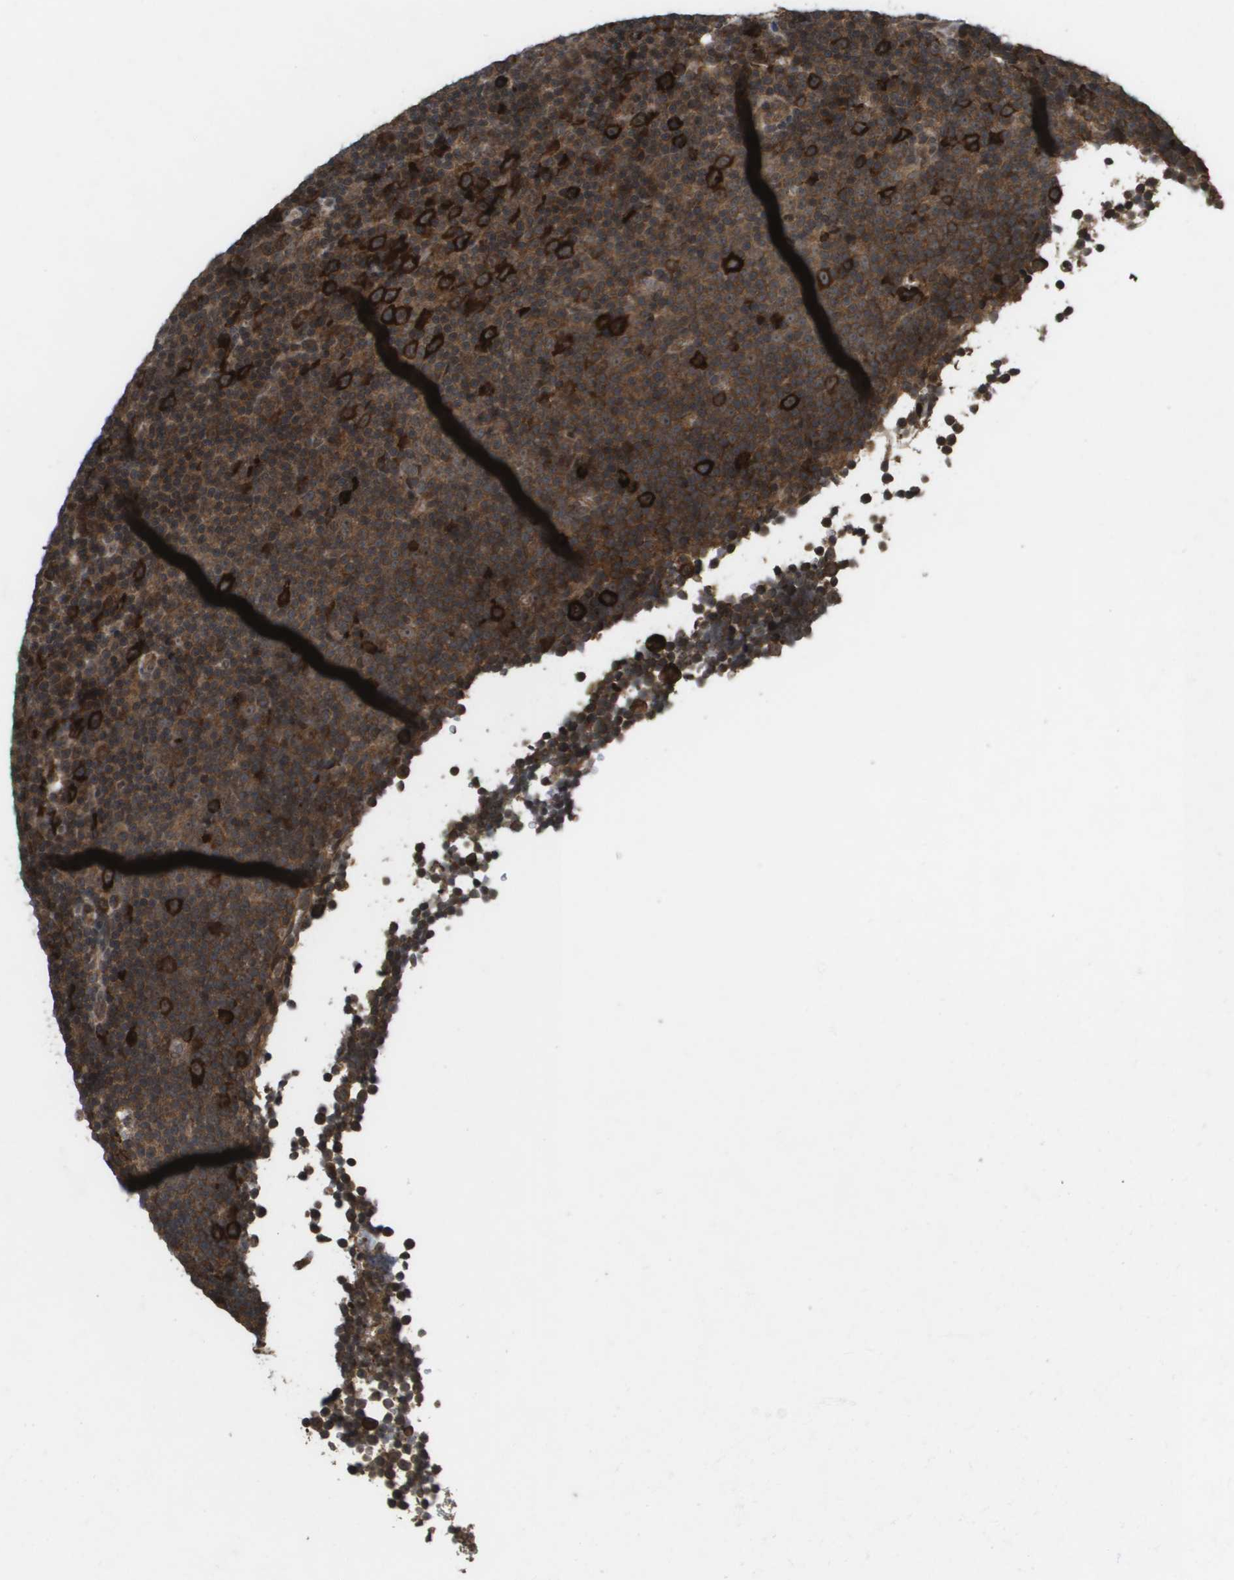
{"staining": {"intensity": "strong", "quantity": ">75%", "location": "cytoplasmic/membranous"}, "tissue": "lymphoma", "cell_type": "Tumor cells", "image_type": "cancer", "snomed": [{"axis": "morphology", "description": "Malignant lymphoma, non-Hodgkin's type, Low grade"}, {"axis": "topography", "description": "Lymph node"}], "caption": "Strong cytoplasmic/membranous positivity for a protein is seen in approximately >75% of tumor cells of malignant lymphoma, non-Hodgkin's type (low-grade) using immunohistochemistry.", "gene": "KIF11", "patient": {"sex": "female", "age": 67}}